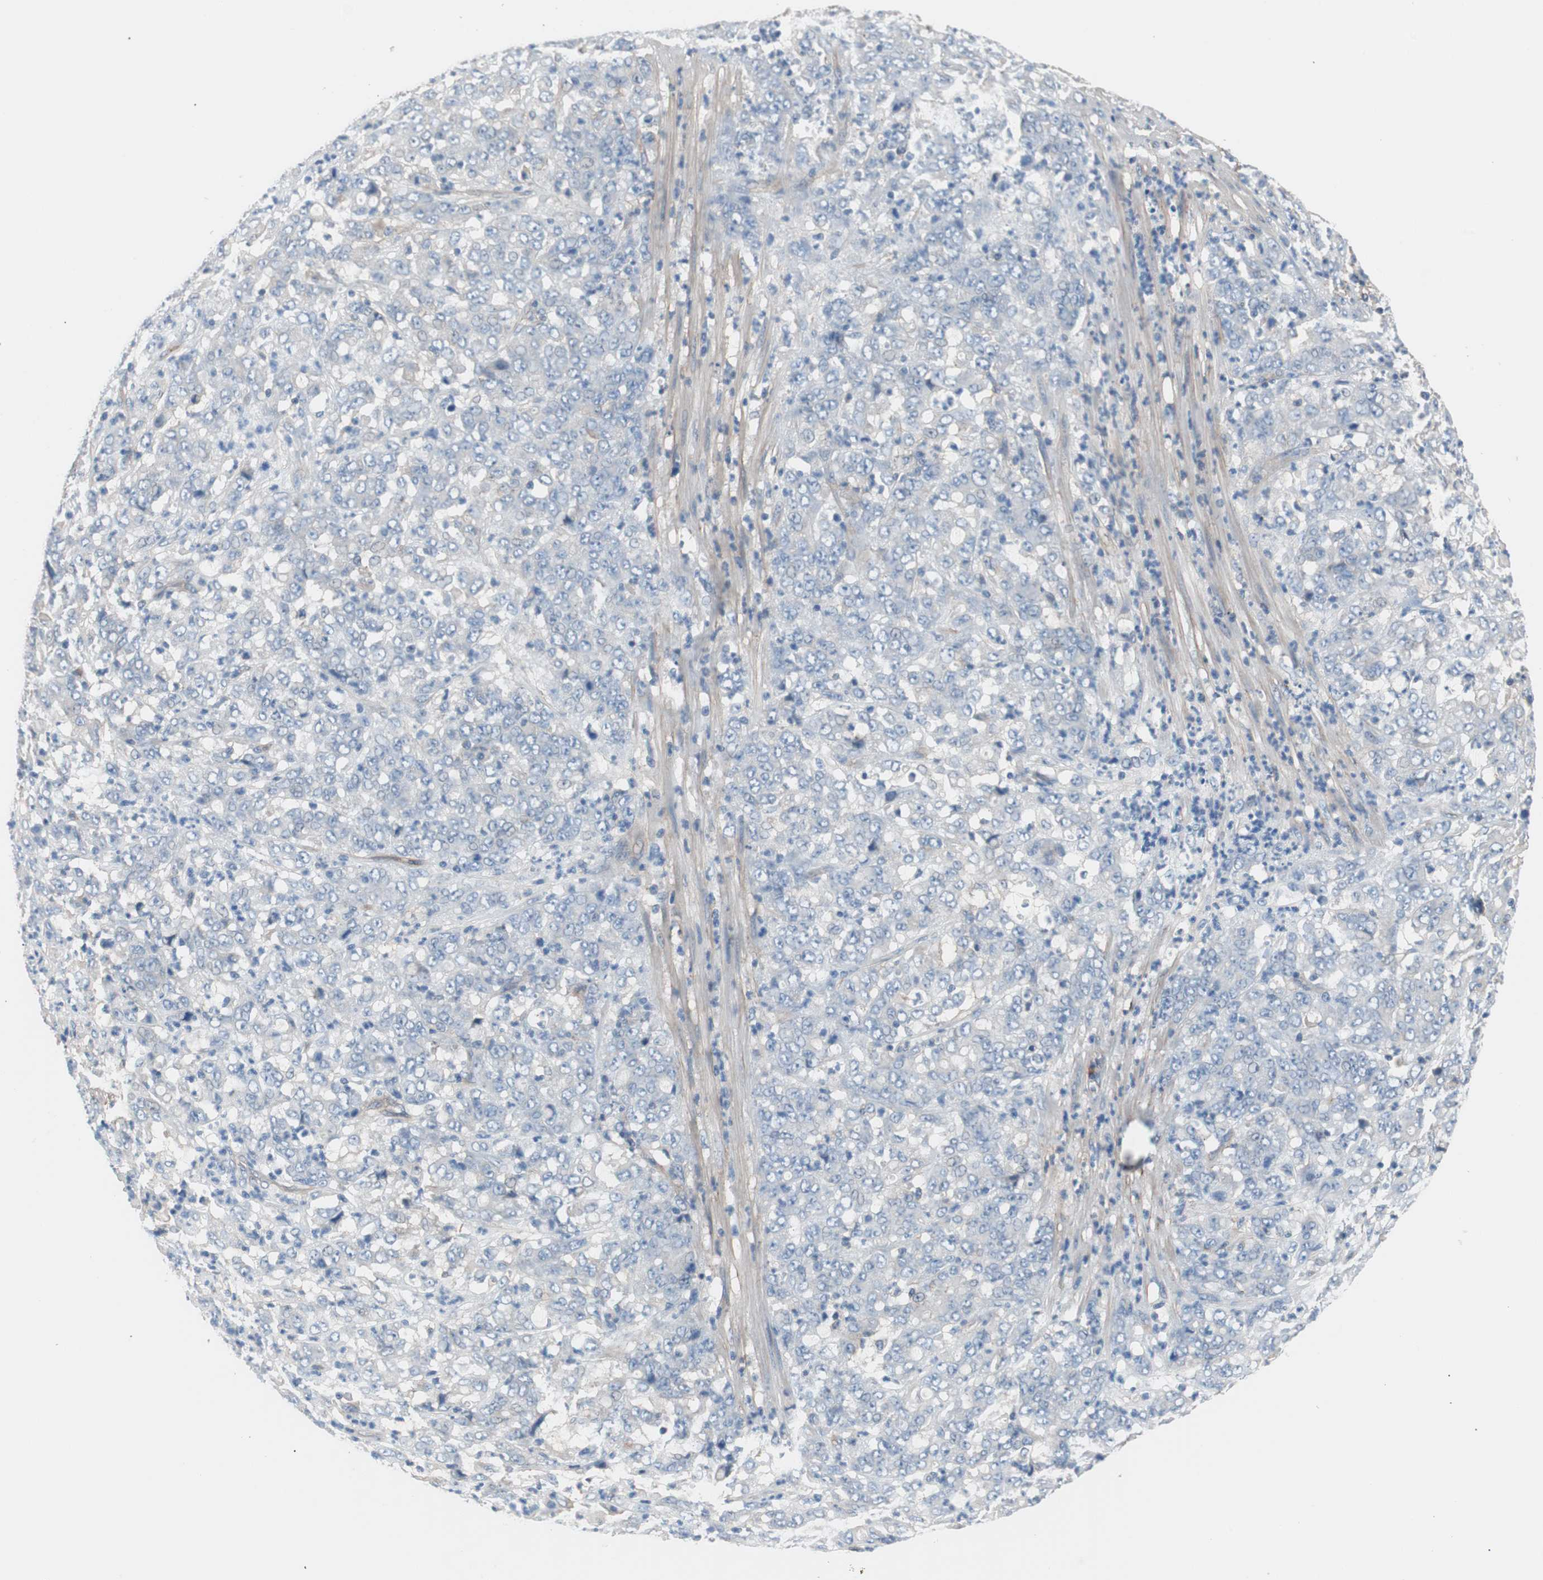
{"staining": {"intensity": "negative", "quantity": "none", "location": "none"}, "tissue": "stomach cancer", "cell_type": "Tumor cells", "image_type": "cancer", "snomed": [{"axis": "morphology", "description": "Adenocarcinoma, NOS"}, {"axis": "topography", "description": "Stomach, lower"}], "caption": "The histopathology image shows no significant positivity in tumor cells of stomach cancer (adenocarcinoma). (IHC, brightfield microscopy, high magnification).", "gene": "CD81", "patient": {"sex": "female", "age": 71}}